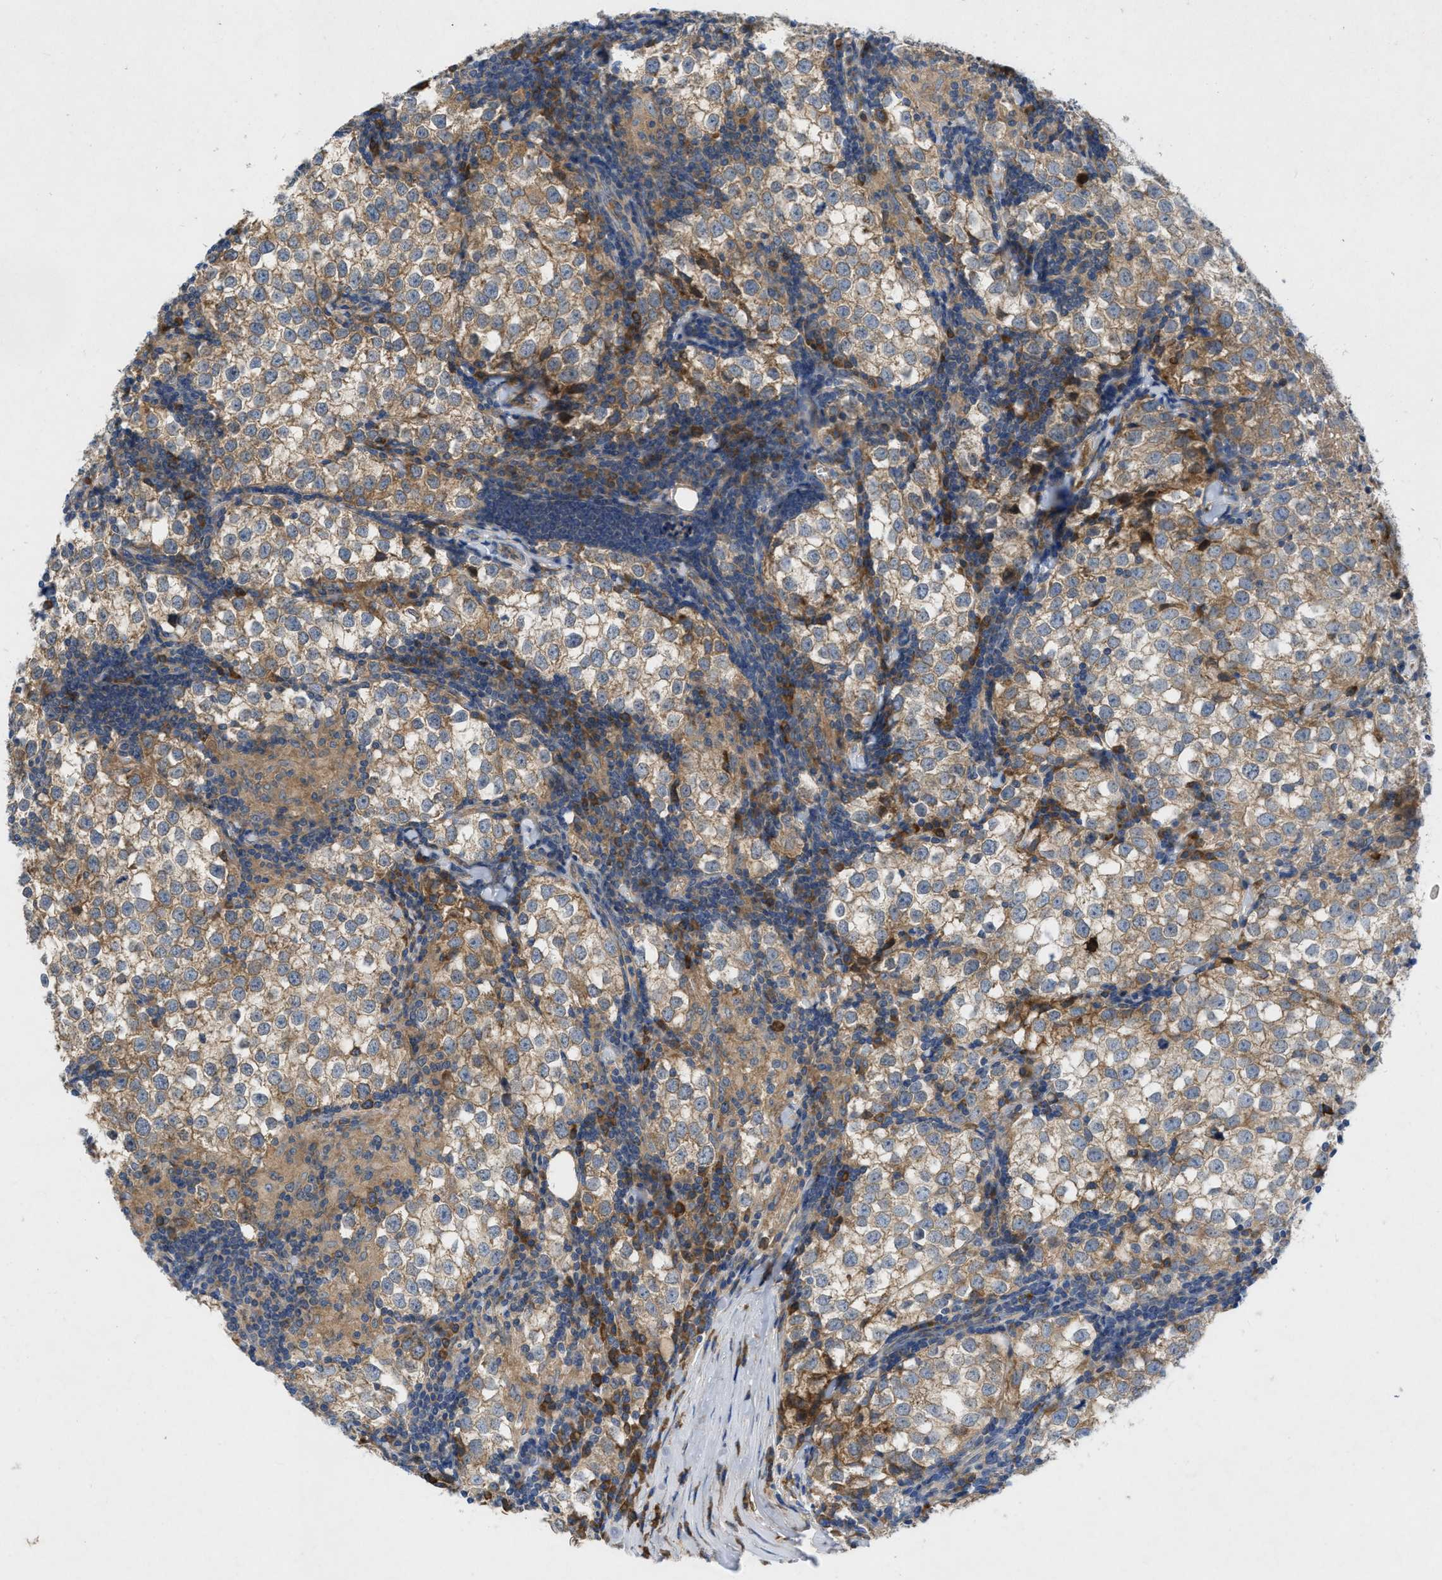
{"staining": {"intensity": "weak", "quantity": ">75%", "location": "cytoplasmic/membranous"}, "tissue": "testis cancer", "cell_type": "Tumor cells", "image_type": "cancer", "snomed": [{"axis": "morphology", "description": "Seminoma, NOS"}, {"axis": "morphology", "description": "Carcinoma, Embryonal, NOS"}, {"axis": "topography", "description": "Testis"}], "caption": "A high-resolution image shows immunohistochemistry (IHC) staining of embryonal carcinoma (testis), which shows weak cytoplasmic/membranous positivity in about >75% of tumor cells. The staining was performed using DAB, with brown indicating positive protein expression. Nuclei are stained blue with hematoxylin.", "gene": "TMEM131", "patient": {"sex": "male", "age": 36}}